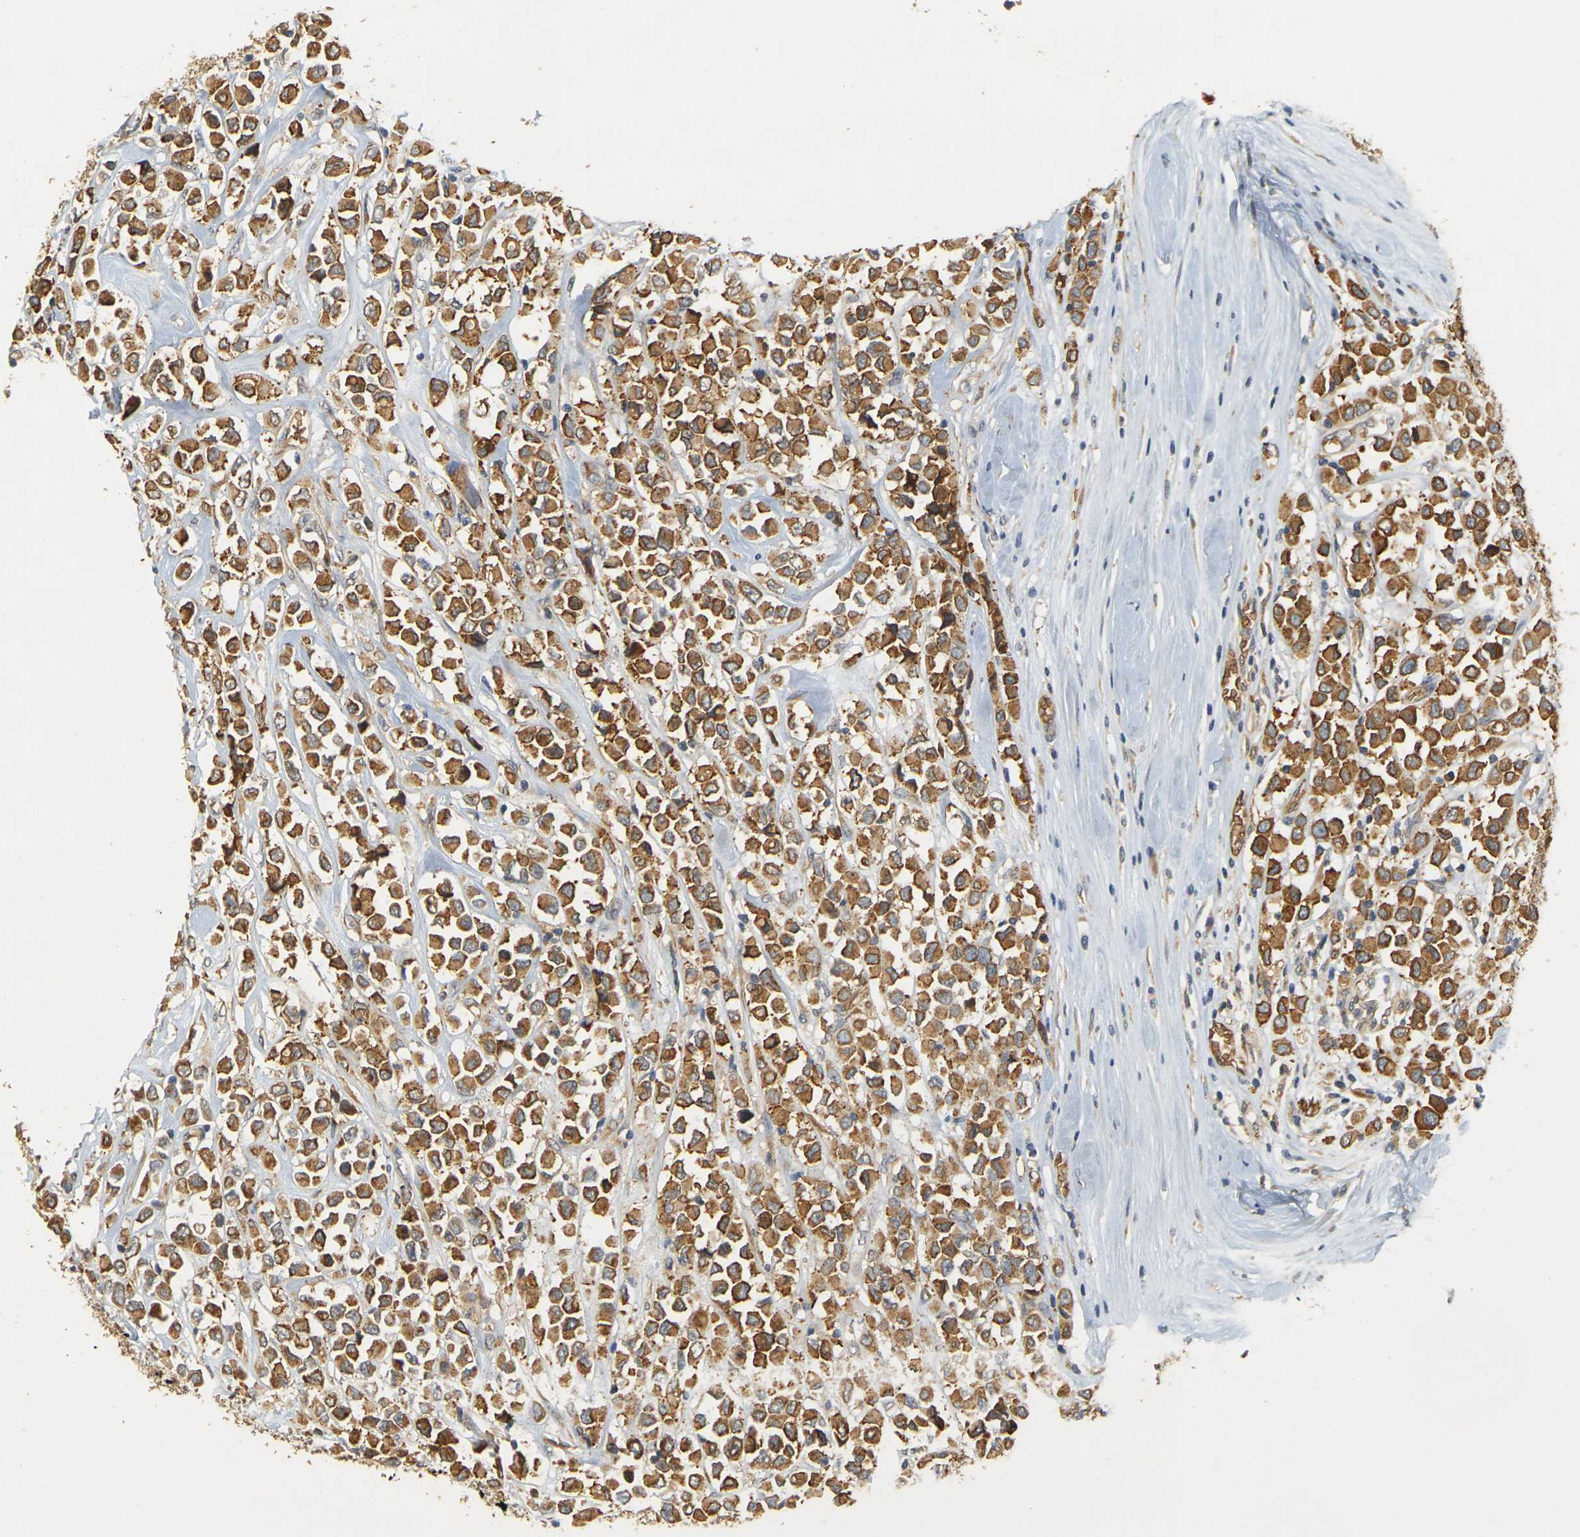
{"staining": {"intensity": "moderate", "quantity": ">75%", "location": "cytoplasmic/membranous"}, "tissue": "breast cancer", "cell_type": "Tumor cells", "image_type": "cancer", "snomed": [{"axis": "morphology", "description": "Duct carcinoma"}, {"axis": "topography", "description": "Breast"}], "caption": "DAB (3,3'-diaminobenzidine) immunohistochemical staining of invasive ductal carcinoma (breast) displays moderate cytoplasmic/membranous protein positivity in about >75% of tumor cells. Using DAB (brown) and hematoxylin (blue) stains, captured at high magnification using brightfield microscopy.", "gene": "MEGF9", "patient": {"sex": "female", "age": 61}}